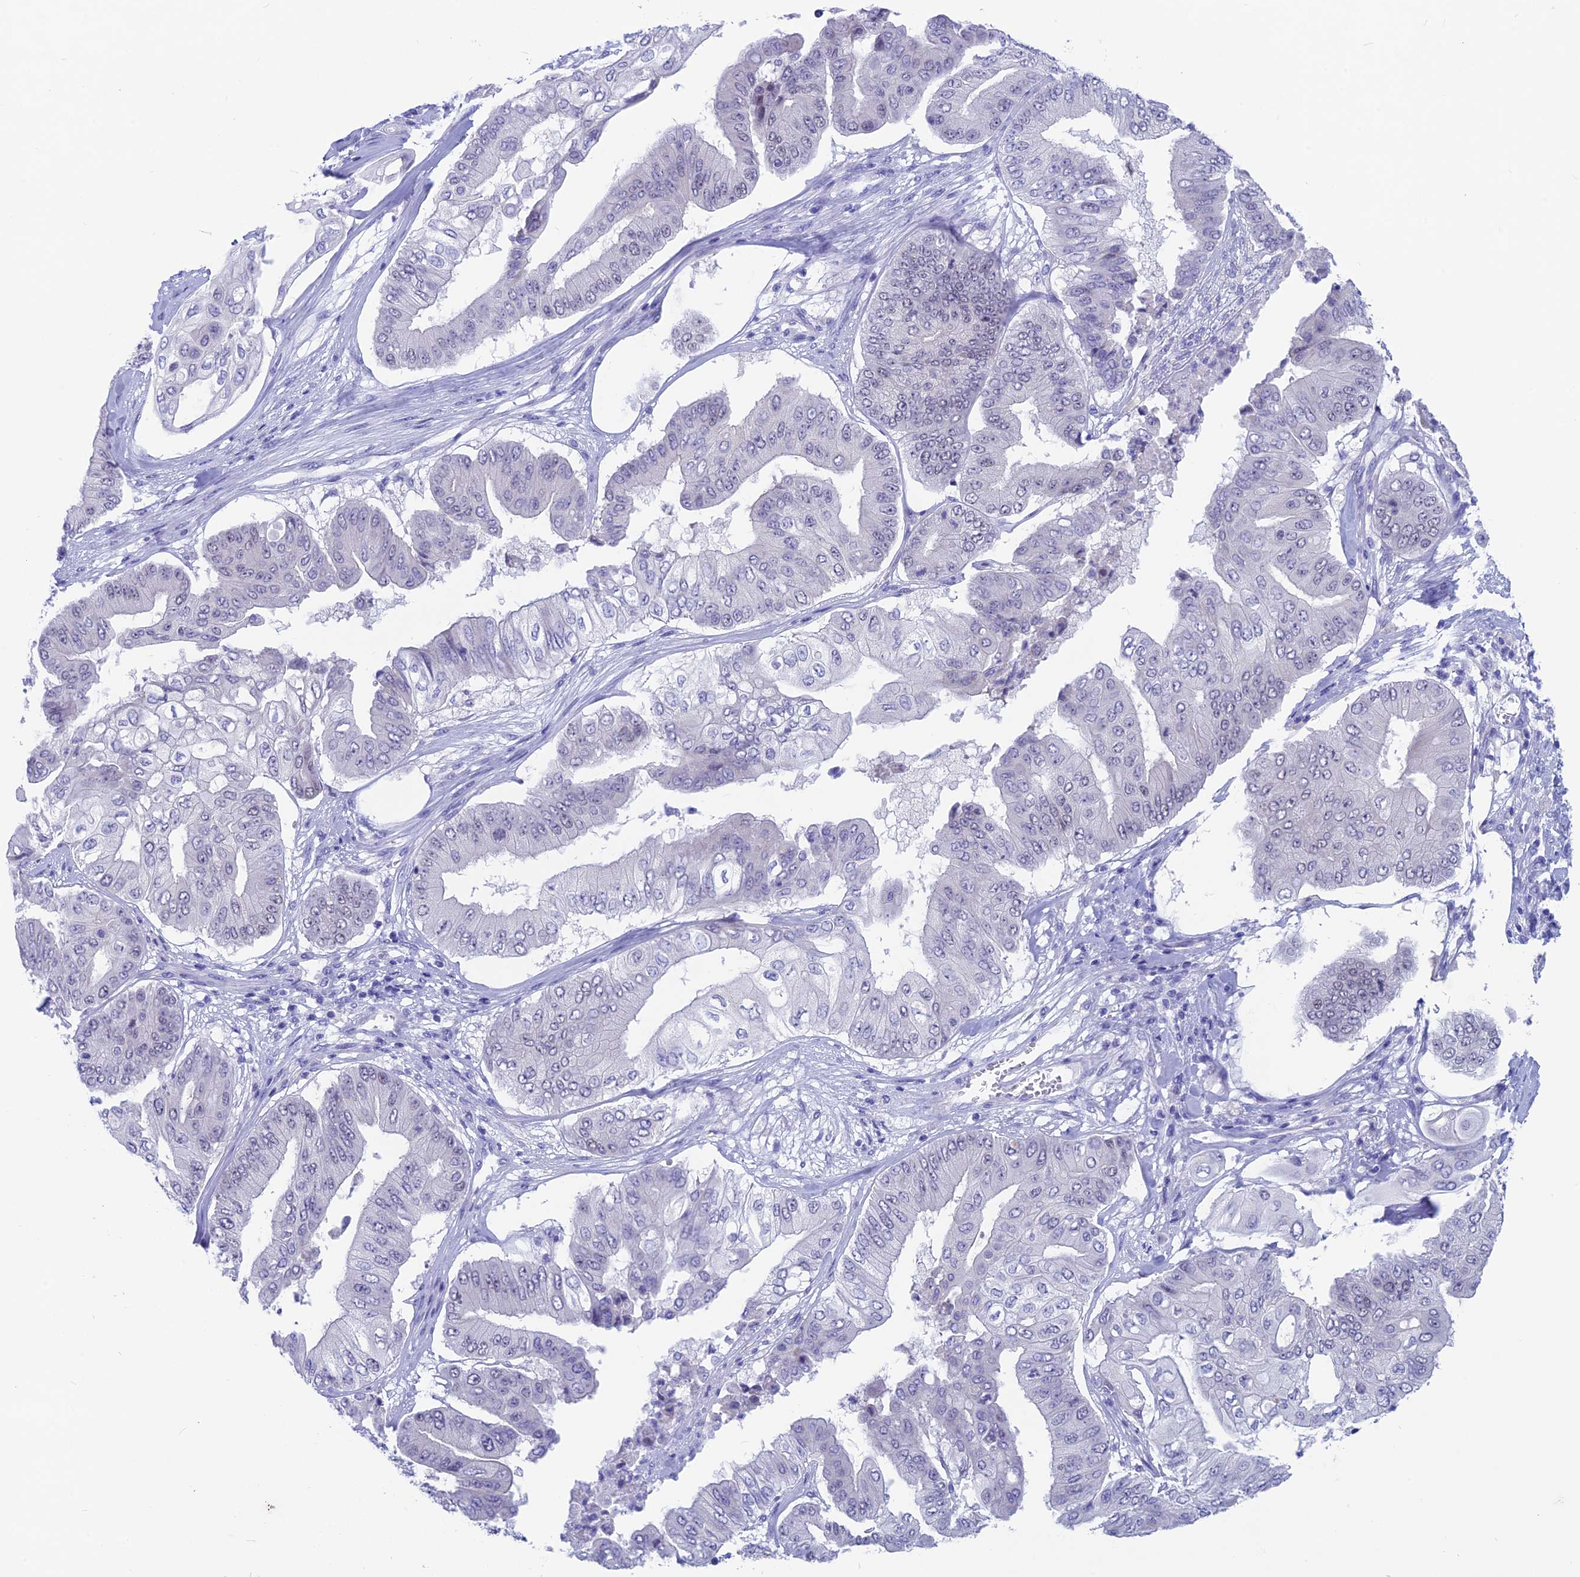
{"staining": {"intensity": "weak", "quantity": "<25%", "location": "nuclear"}, "tissue": "pancreatic cancer", "cell_type": "Tumor cells", "image_type": "cancer", "snomed": [{"axis": "morphology", "description": "Adenocarcinoma, NOS"}, {"axis": "topography", "description": "Pancreas"}], "caption": "This is an IHC photomicrograph of human pancreatic cancer. There is no positivity in tumor cells.", "gene": "SNTN", "patient": {"sex": "female", "age": 77}}